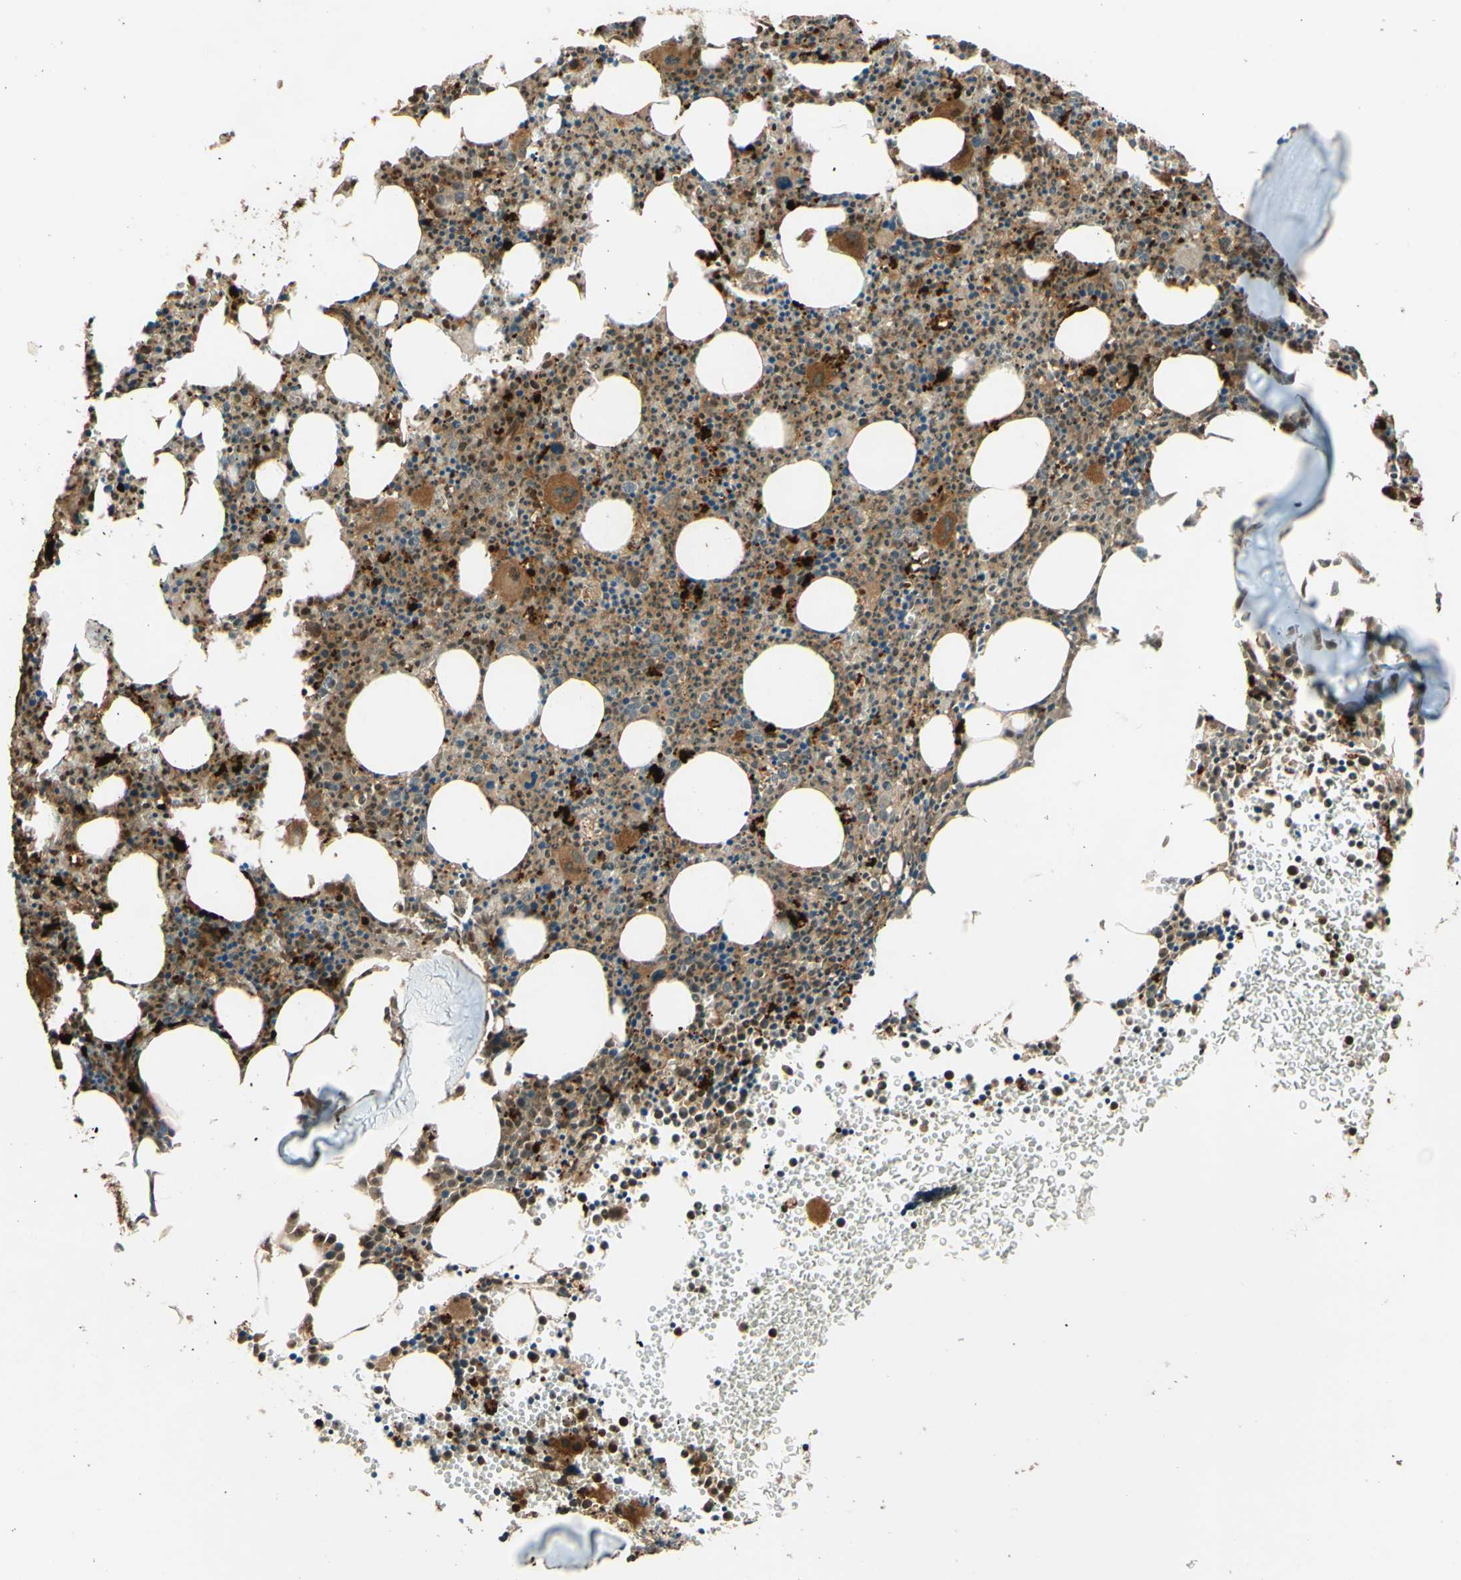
{"staining": {"intensity": "strong", "quantity": ">75%", "location": "cytoplasmic/membranous,nuclear"}, "tissue": "bone marrow", "cell_type": "Hematopoietic cells", "image_type": "normal", "snomed": [{"axis": "morphology", "description": "Normal tissue, NOS"}, {"axis": "morphology", "description": "Inflammation, NOS"}, {"axis": "topography", "description": "Bone marrow"}], "caption": "Bone marrow was stained to show a protein in brown. There is high levels of strong cytoplasmic/membranous,nuclear staining in about >75% of hematopoietic cells. Immunohistochemistry (ihc) stains the protein in brown and the nuclei are stained blue.", "gene": "RNF19A", "patient": {"sex": "female", "age": 61}}